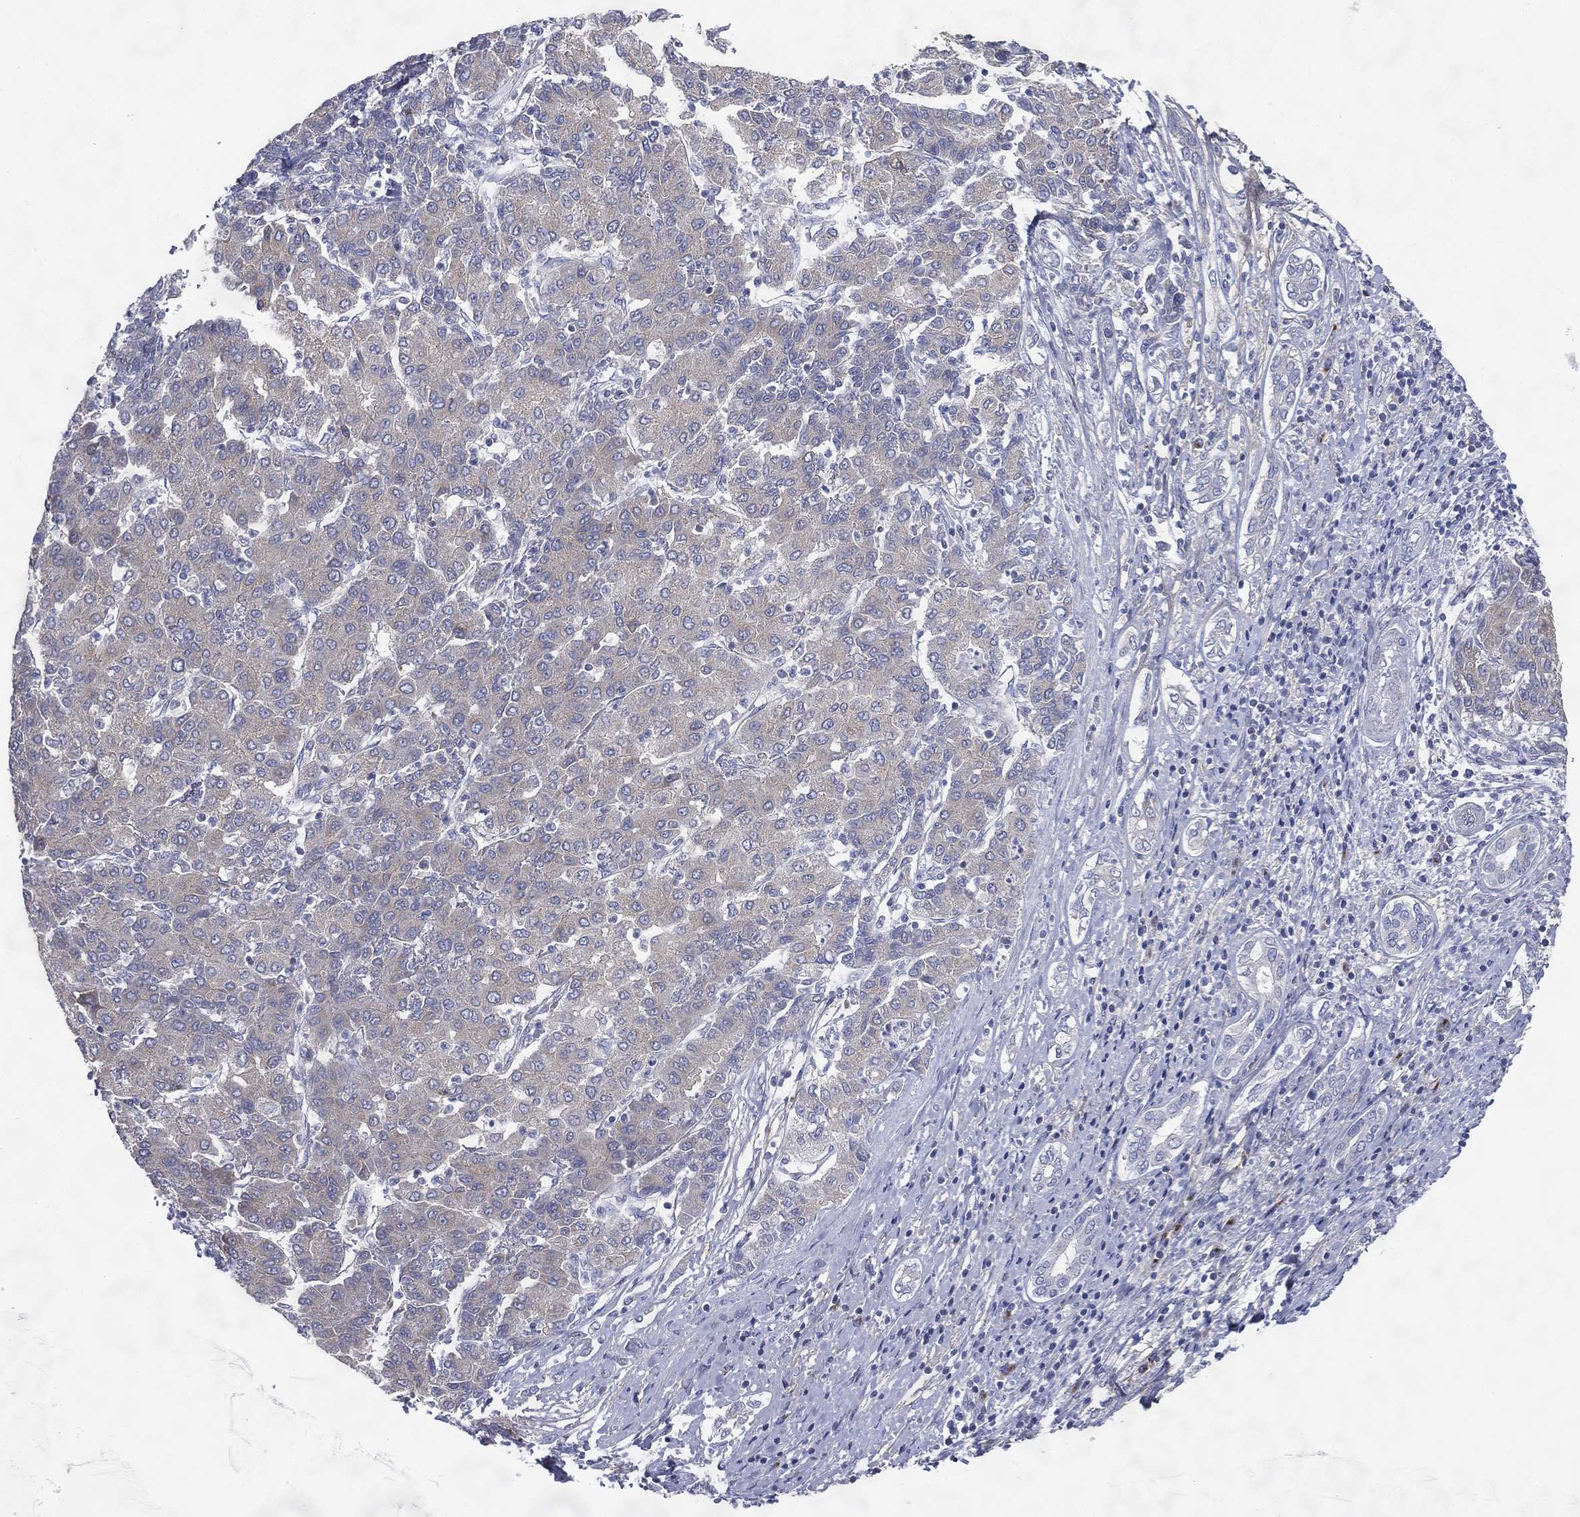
{"staining": {"intensity": "negative", "quantity": "none", "location": "none"}, "tissue": "liver cancer", "cell_type": "Tumor cells", "image_type": "cancer", "snomed": [{"axis": "morphology", "description": "Carcinoma, Hepatocellular, NOS"}, {"axis": "topography", "description": "Liver"}], "caption": "Protein analysis of hepatocellular carcinoma (liver) shows no significant expression in tumor cells.", "gene": "ATP8A2", "patient": {"sex": "male", "age": 65}}